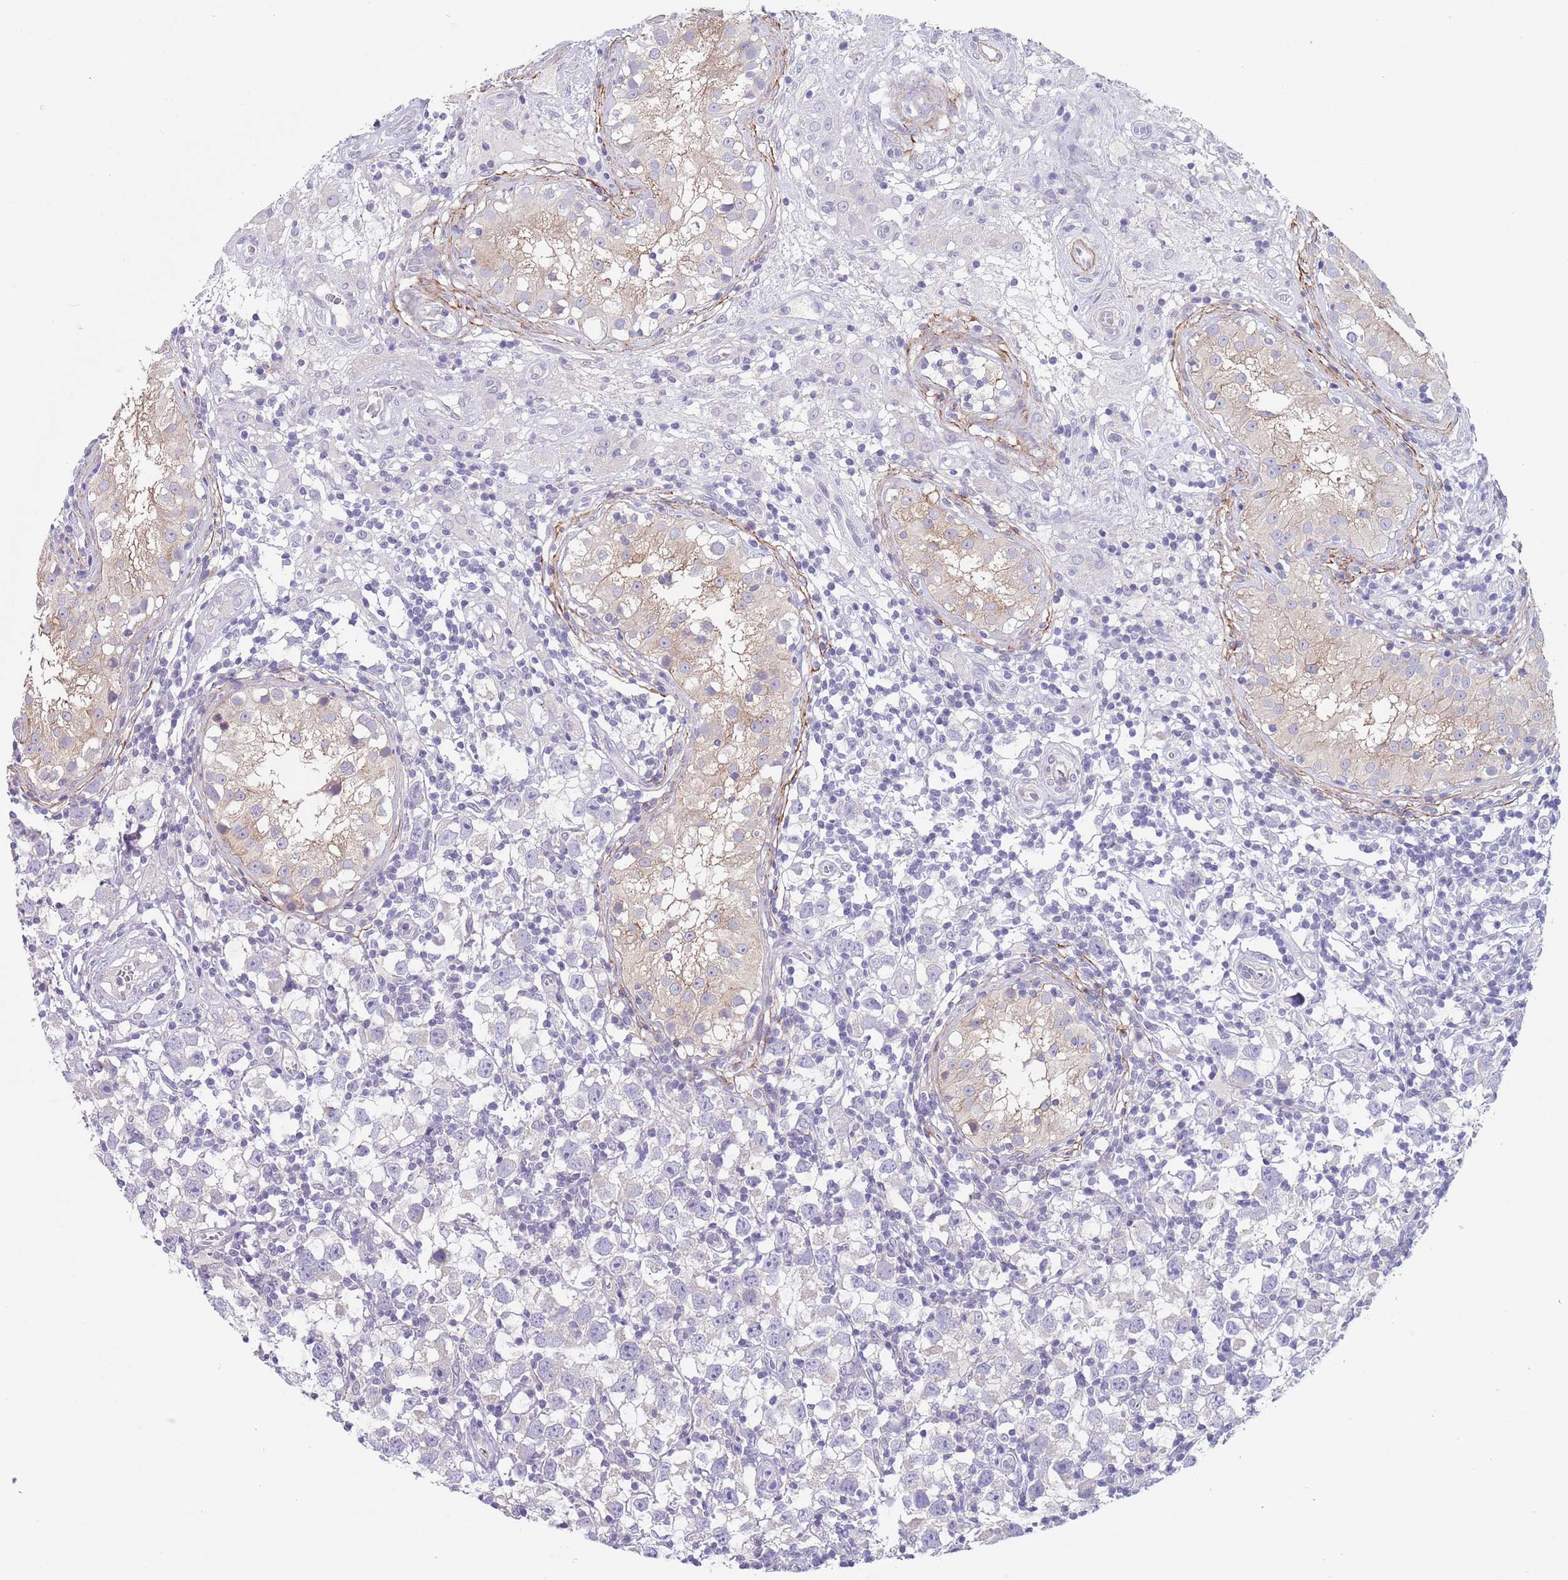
{"staining": {"intensity": "negative", "quantity": "none", "location": "none"}, "tissue": "testis cancer", "cell_type": "Tumor cells", "image_type": "cancer", "snomed": [{"axis": "morphology", "description": "Seminoma, NOS"}, {"axis": "morphology", "description": "Carcinoma, Embryonal, NOS"}, {"axis": "topography", "description": "Testis"}], "caption": "Testis cancer stained for a protein using IHC reveals no positivity tumor cells.", "gene": "RNF169", "patient": {"sex": "male", "age": 29}}